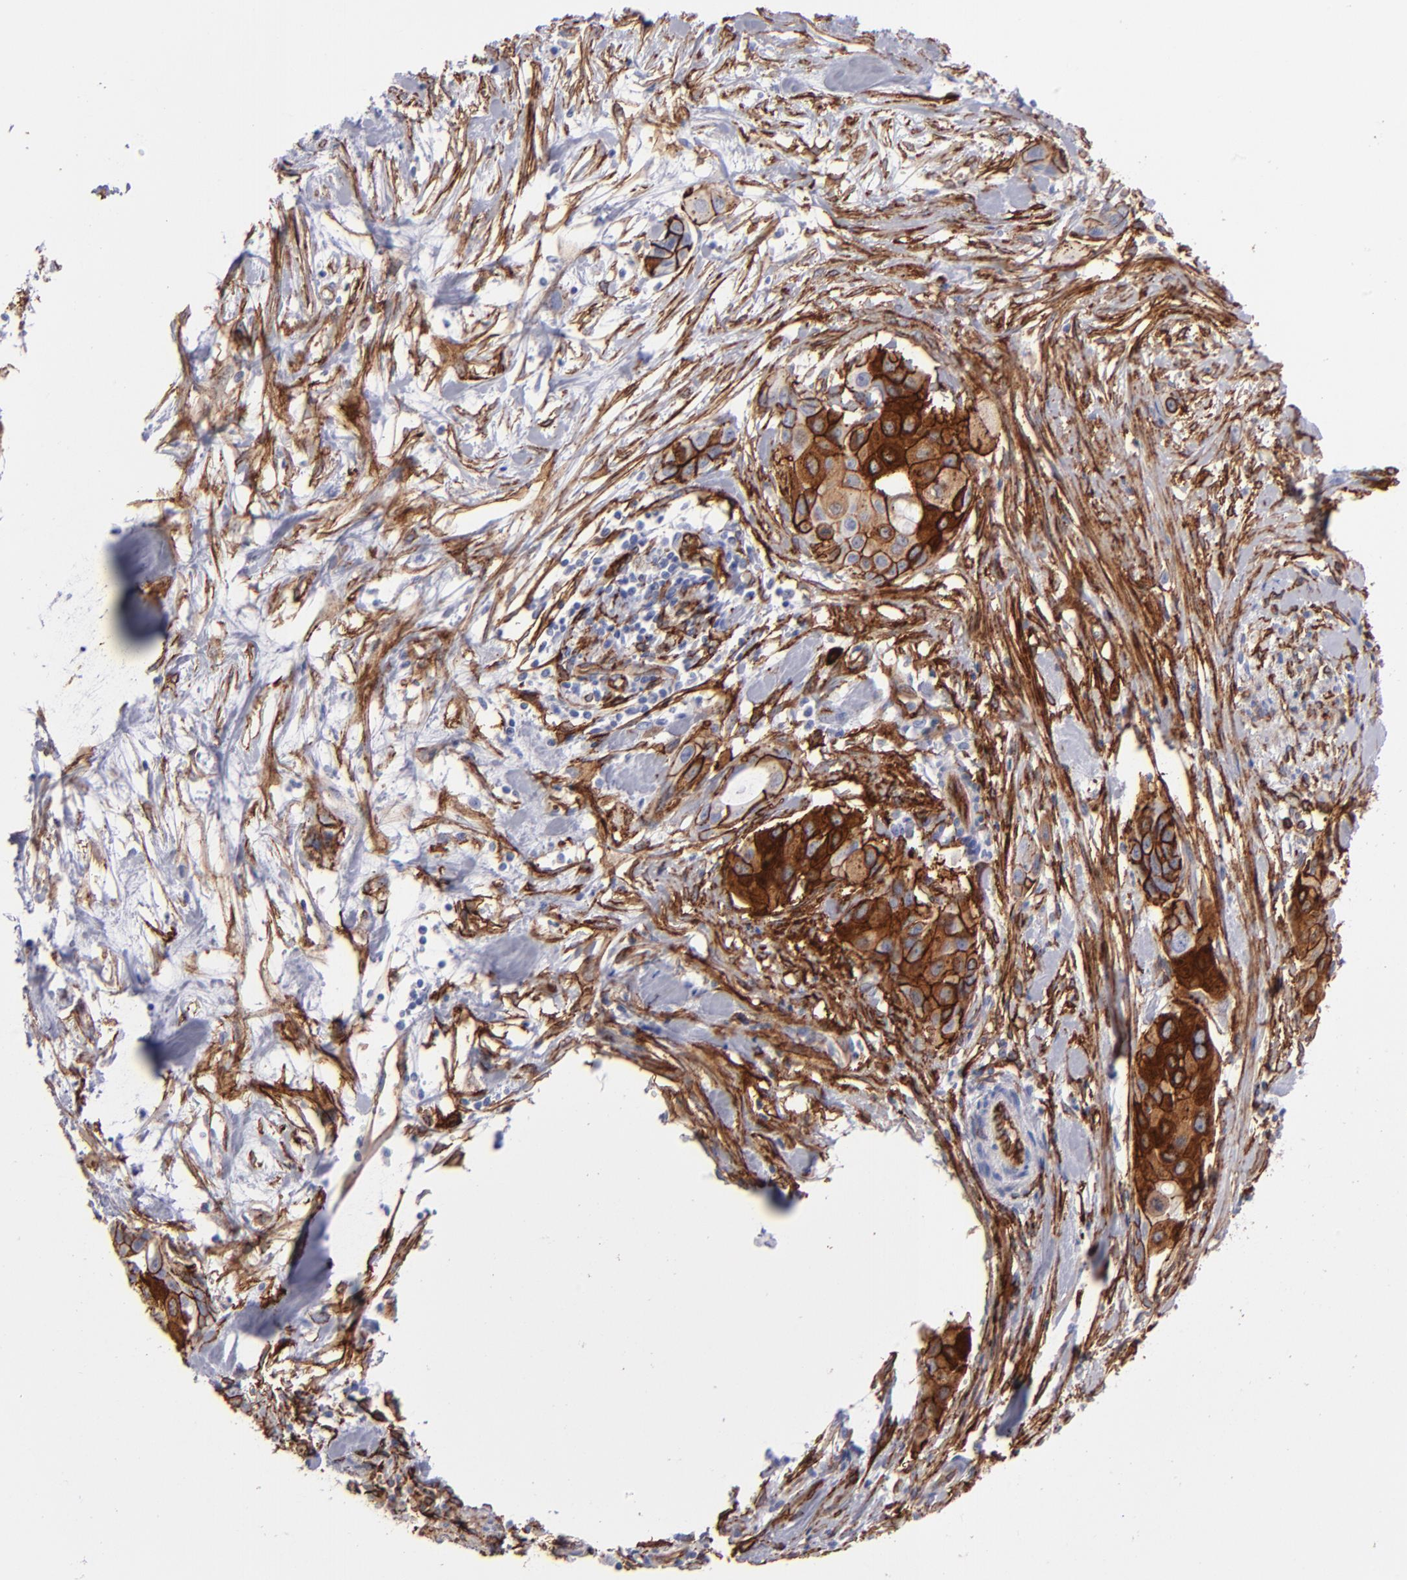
{"staining": {"intensity": "strong", "quantity": ">75%", "location": "cytoplasmic/membranous"}, "tissue": "pancreatic cancer", "cell_type": "Tumor cells", "image_type": "cancer", "snomed": [{"axis": "morphology", "description": "Adenocarcinoma, NOS"}, {"axis": "topography", "description": "Pancreas"}], "caption": "A brown stain shows strong cytoplasmic/membranous positivity of a protein in human pancreatic cancer (adenocarcinoma) tumor cells.", "gene": "AHNAK2", "patient": {"sex": "female", "age": 60}}